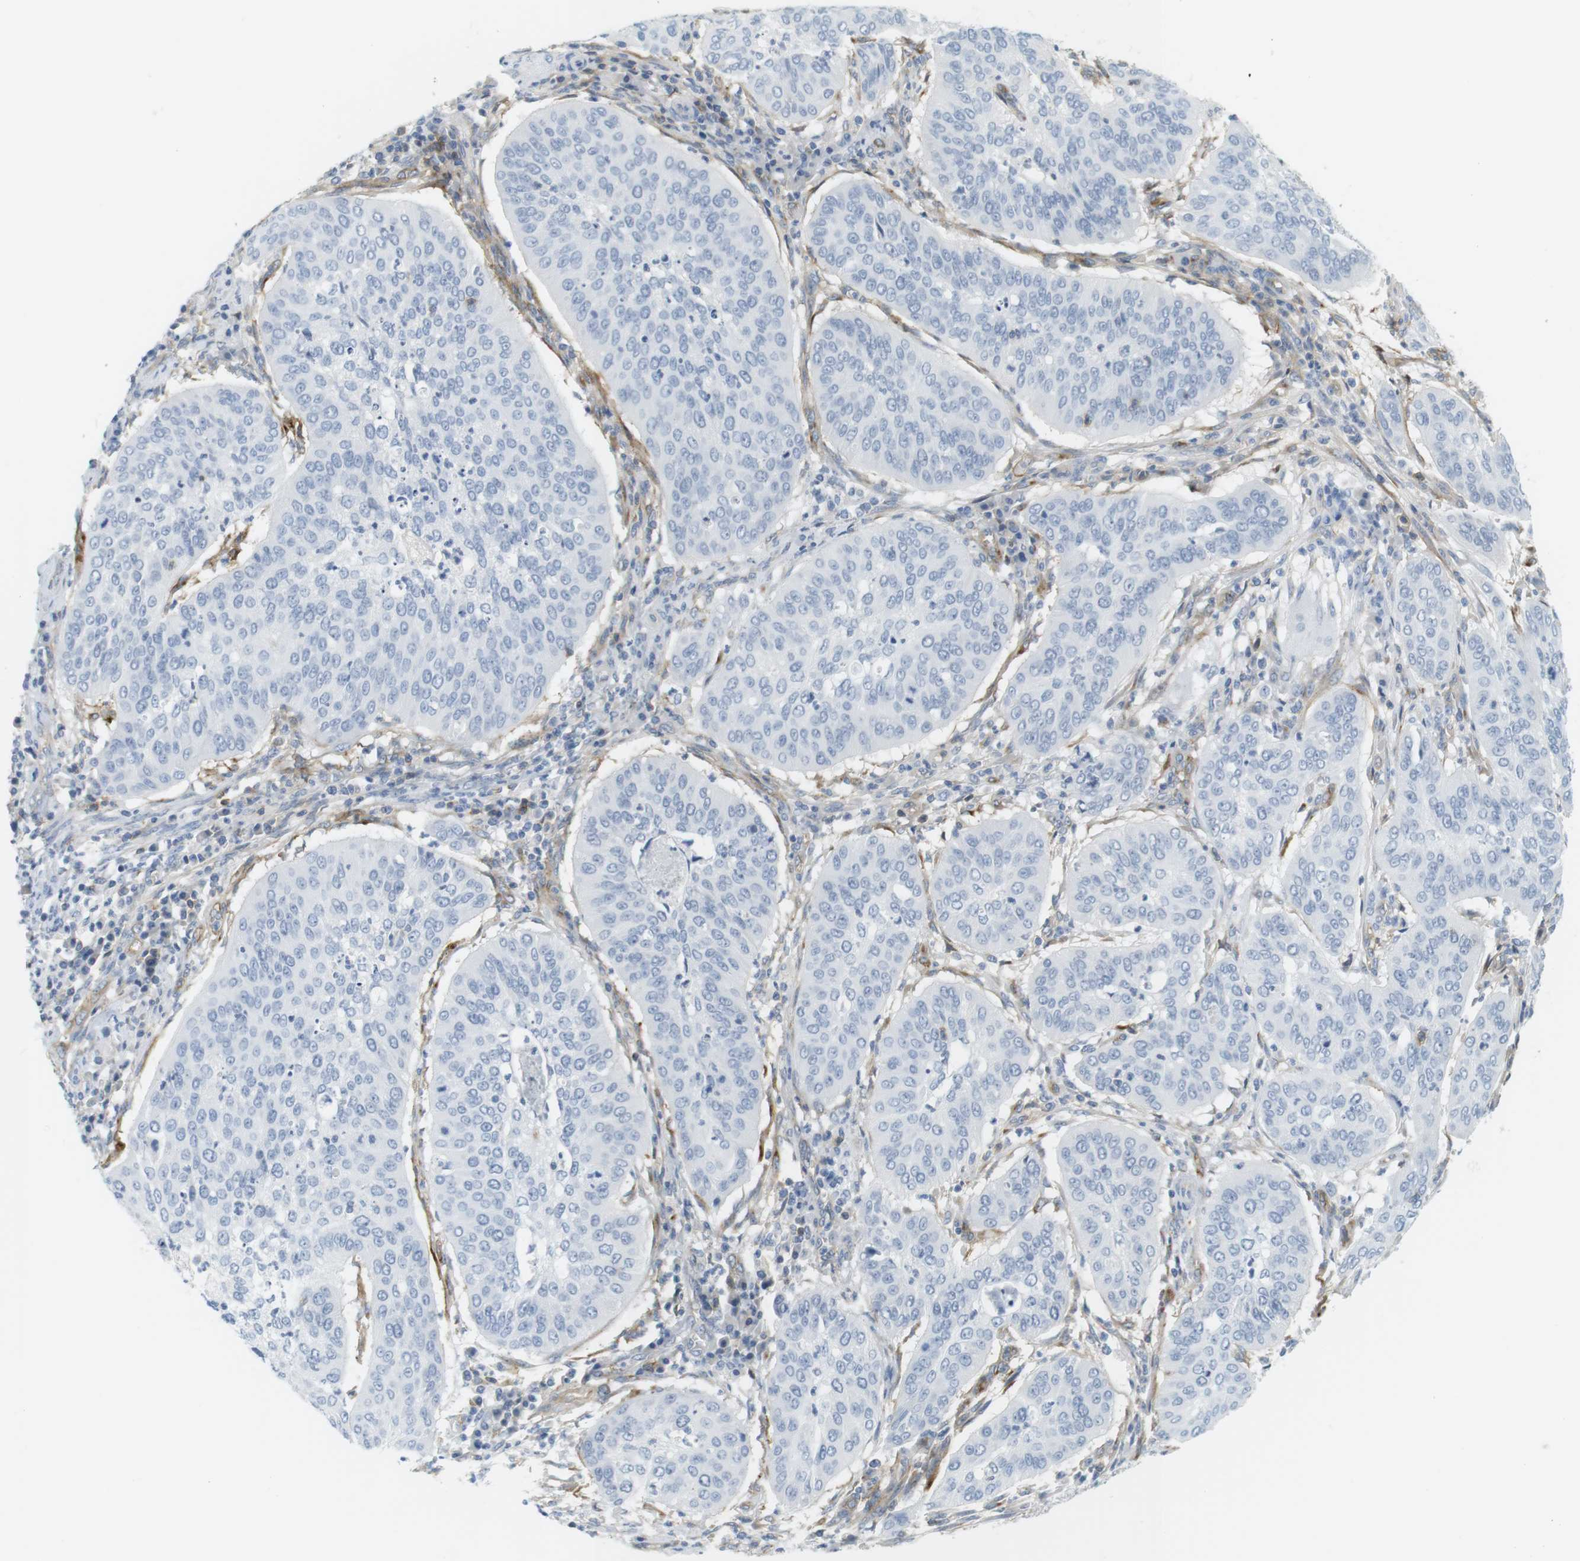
{"staining": {"intensity": "negative", "quantity": "none", "location": "none"}, "tissue": "cervical cancer", "cell_type": "Tumor cells", "image_type": "cancer", "snomed": [{"axis": "morphology", "description": "Normal tissue, NOS"}, {"axis": "morphology", "description": "Squamous cell carcinoma, NOS"}, {"axis": "topography", "description": "Cervix"}], "caption": "The immunohistochemistry (IHC) photomicrograph has no significant positivity in tumor cells of cervical cancer tissue.", "gene": "F2R", "patient": {"sex": "female", "age": 39}}